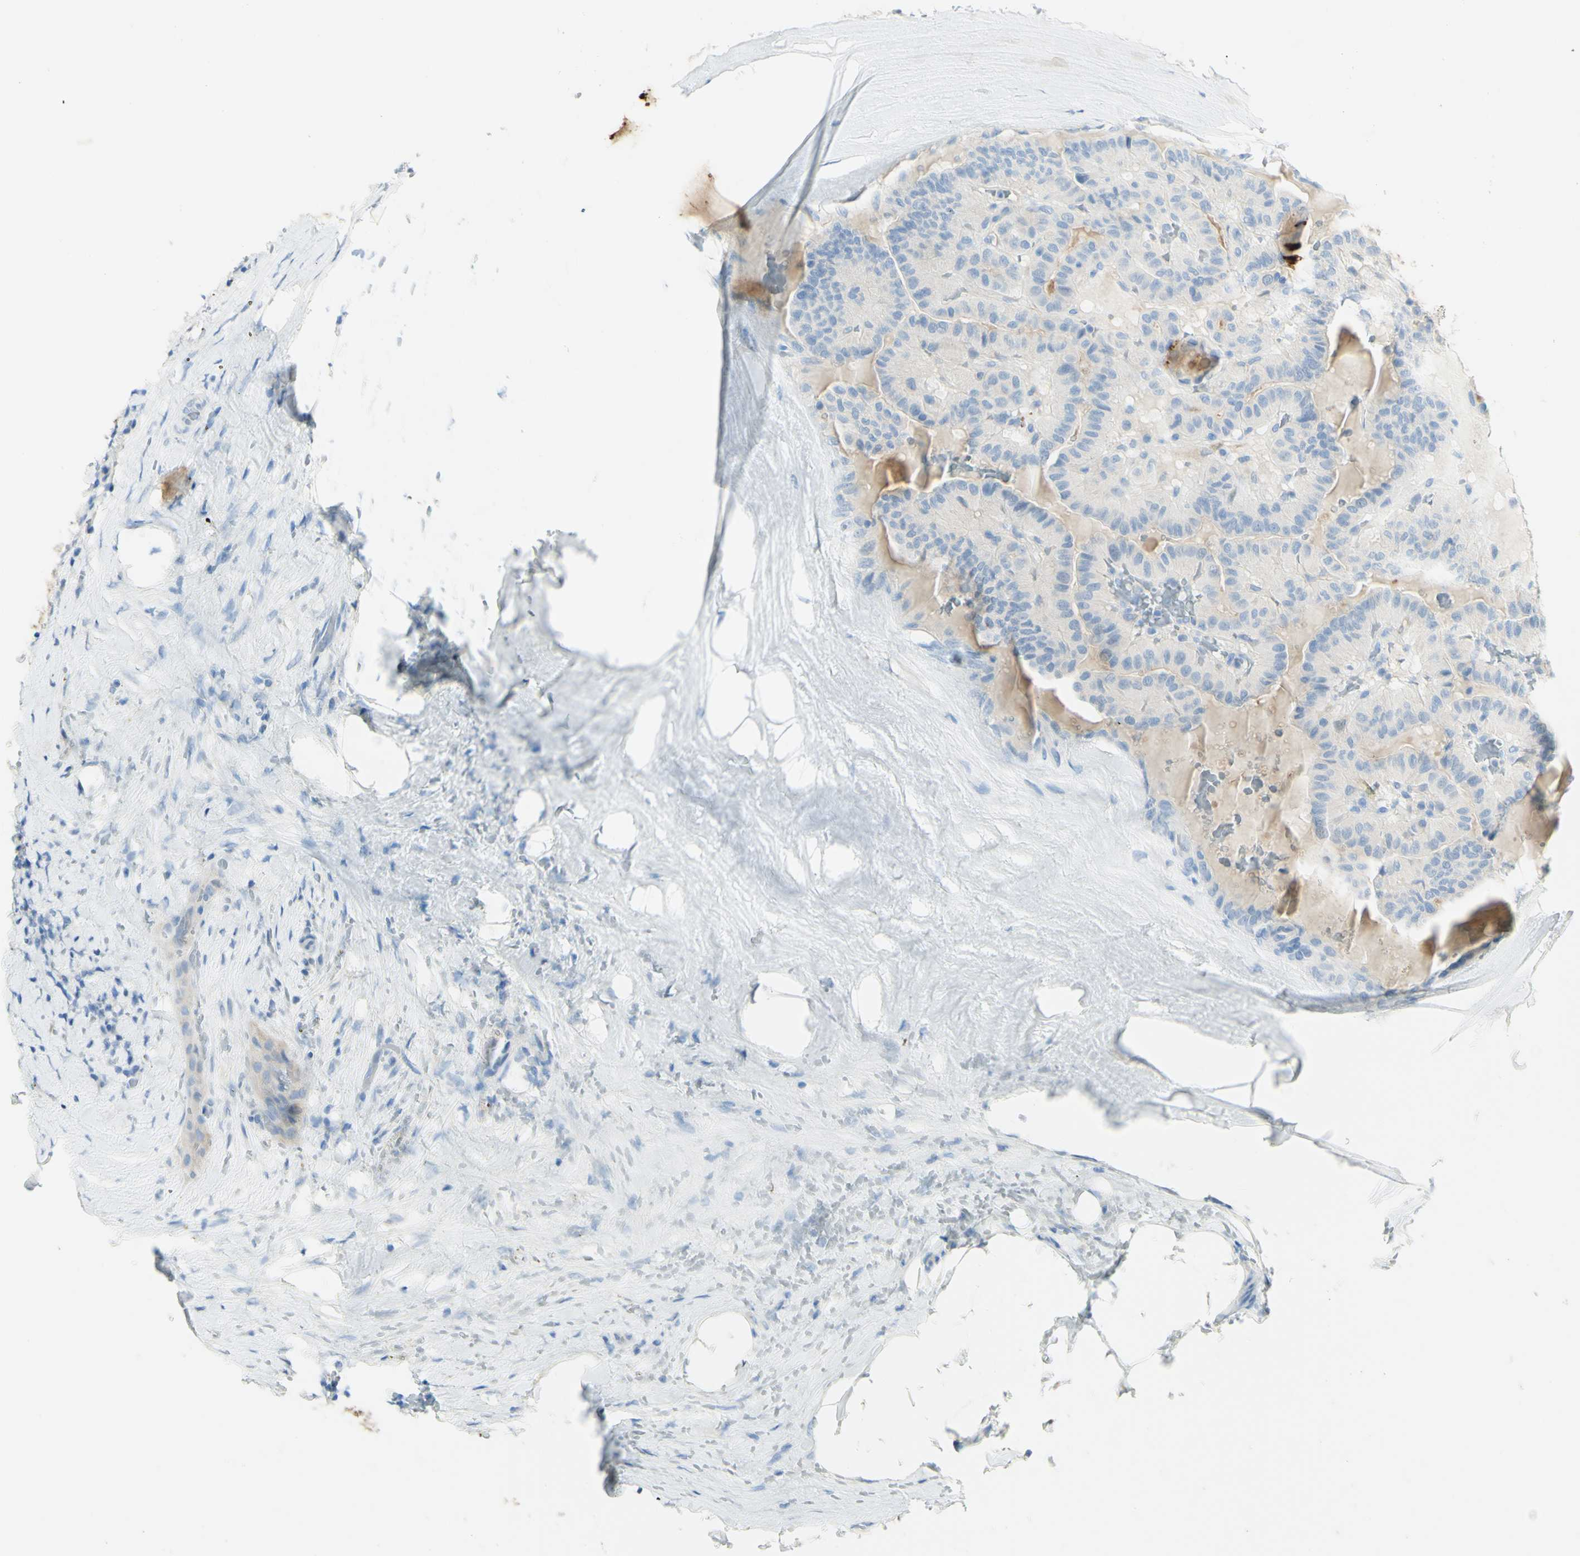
{"staining": {"intensity": "negative", "quantity": "none", "location": "none"}, "tissue": "thyroid cancer", "cell_type": "Tumor cells", "image_type": "cancer", "snomed": [{"axis": "morphology", "description": "Papillary adenocarcinoma, NOS"}, {"axis": "topography", "description": "Thyroid gland"}], "caption": "Tumor cells are negative for protein expression in human papillary adenocarcinoma (thyroid). The staining is performed using DAB (3,3'-diaminobenzidine) brown chromogen with nuclei counter-stained in using hematoxylin.", "gene": "TSPAN1", "patient": {"sex": "male", "age": 77}}